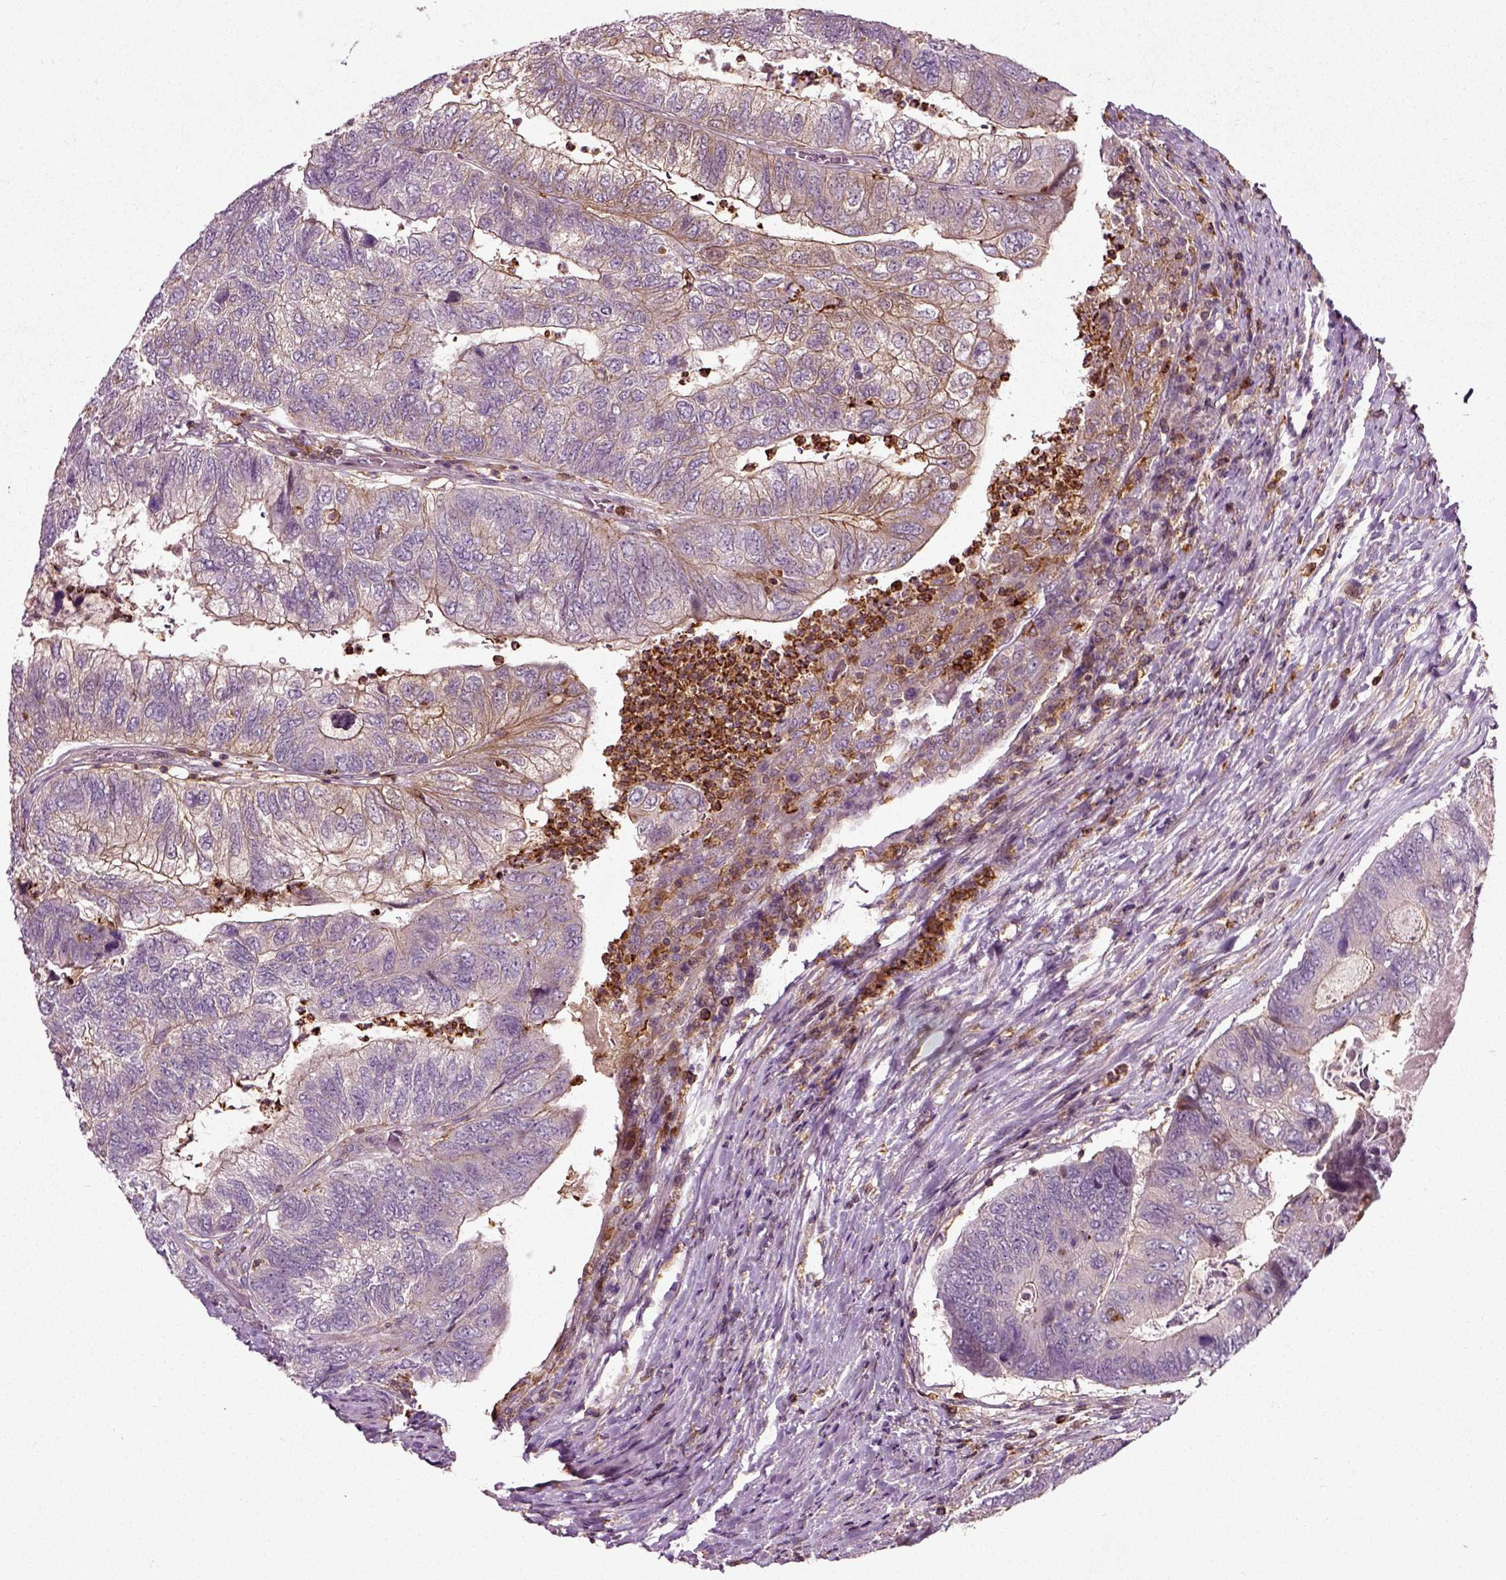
{"staining": {"intensity": "moderate", "quantity": "25%-75%", "location": "cytoplasmic/membranous"}, "tissue": "colorectal cancer", "cell_type": "Tumor cells", "image_type": "cancer", "snomed": [{"axis": "morphology", "description": "Adenocarcinoma, NOS"}, {"axis": "topography", "description": "Colon"}], "caption": "Colorectal cancer (adenocarcinoma) stained with DAB IHC displays medium levels of moderate cytoplasmic/membranous staining in approximately 25%-75% of tumor cells. Nuclei are stained in blue.", "gene": "RHOF", "patient": {"sex": "female", "age": 67}}